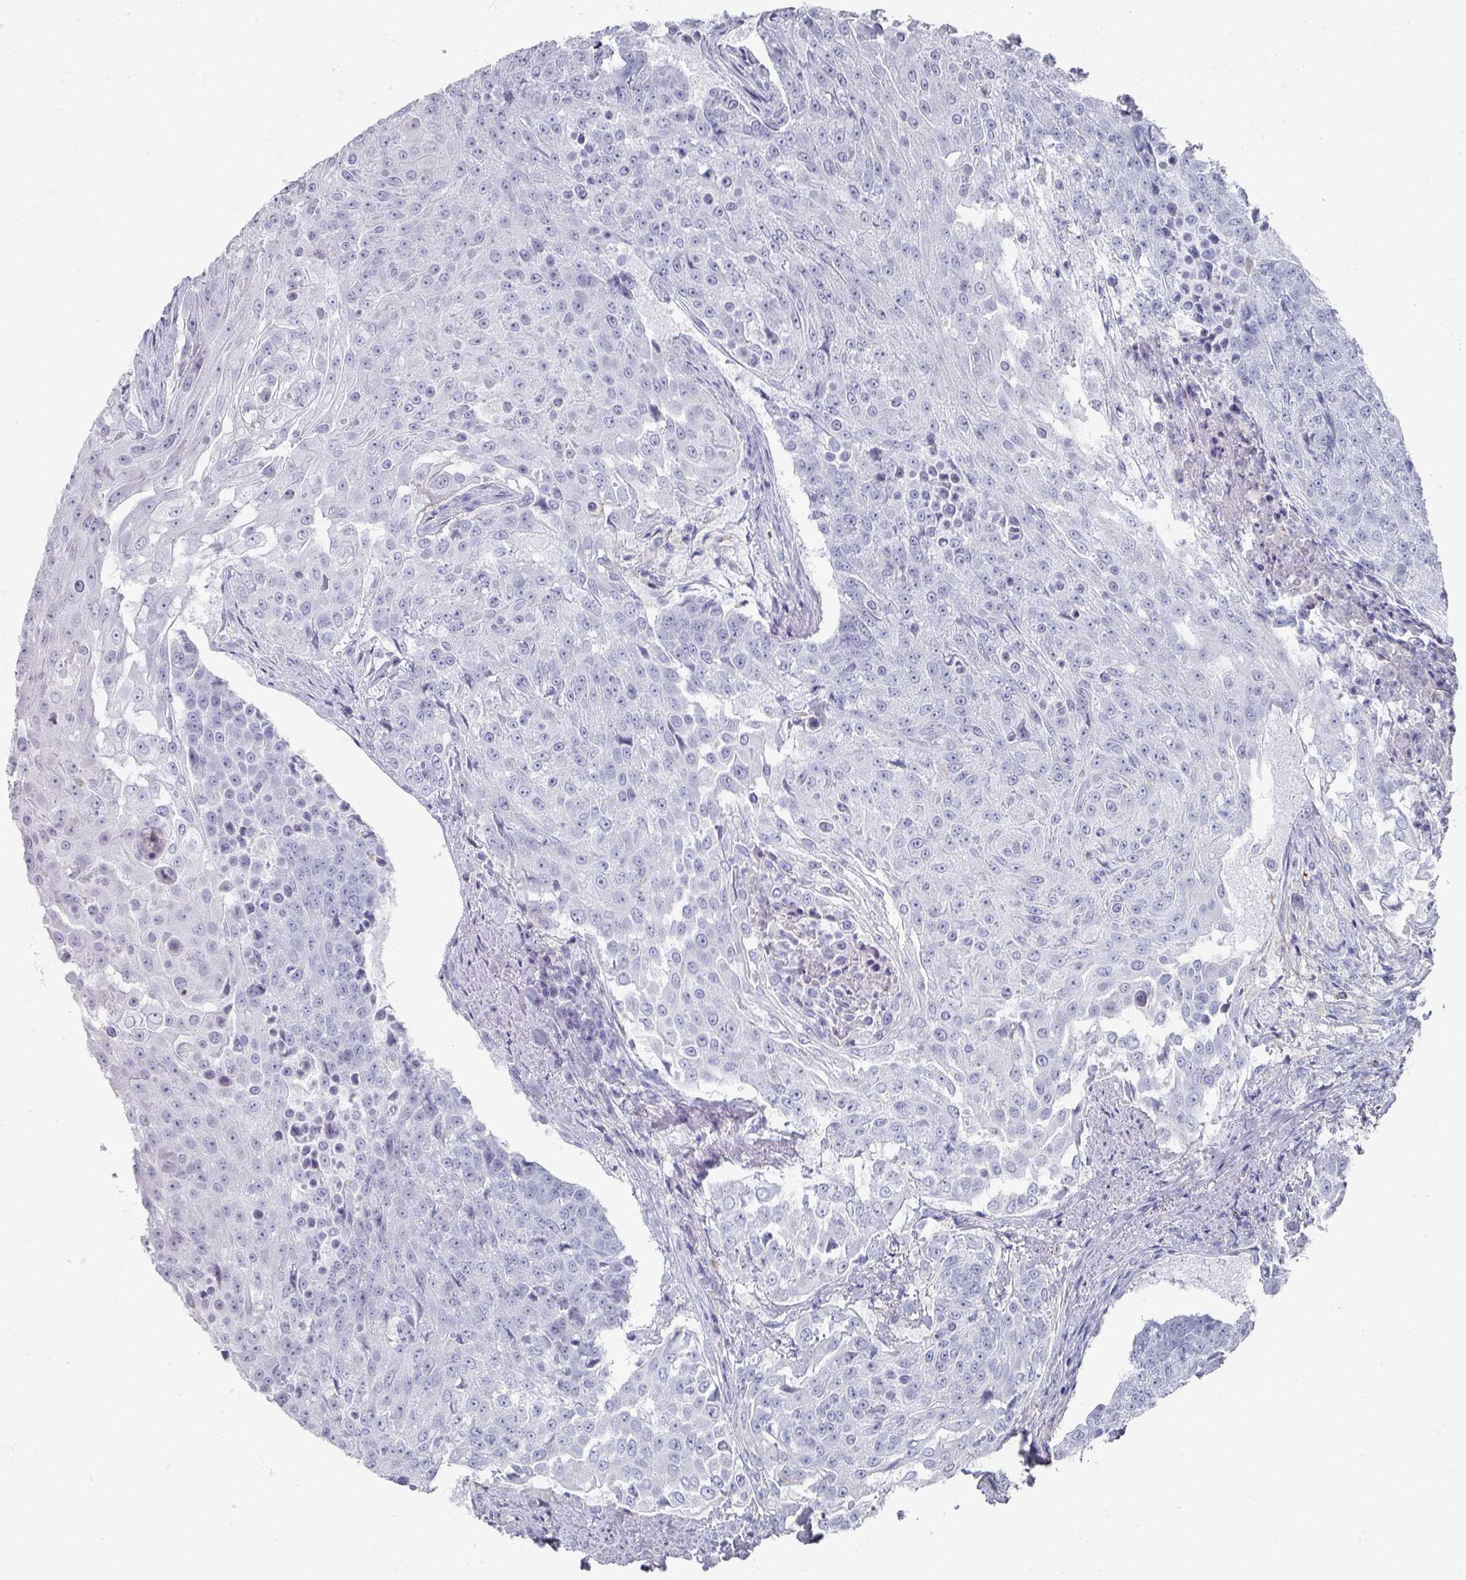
{"staining": {"intensity": "negative", "quantity": "none", "location": "none"}, "tissue": "urothelial cancer", "cell_type": "Tumor cells", "image_type": "cancer", "snomed": [{"axis": "morphology", "description": "Urothelial carcinoma, High grade"}, {"axis": "topography", "description": "Urinary bladder"}], "caption": "This micrograph is of urothelial cancer stained with immunohistochemistry (IHC) to label a protein in brown with the nuclei are counter-stained blue. There is no expression in tumor cells.", "gene": "OMG", "patient": {"sex": "female", "age": 63}}